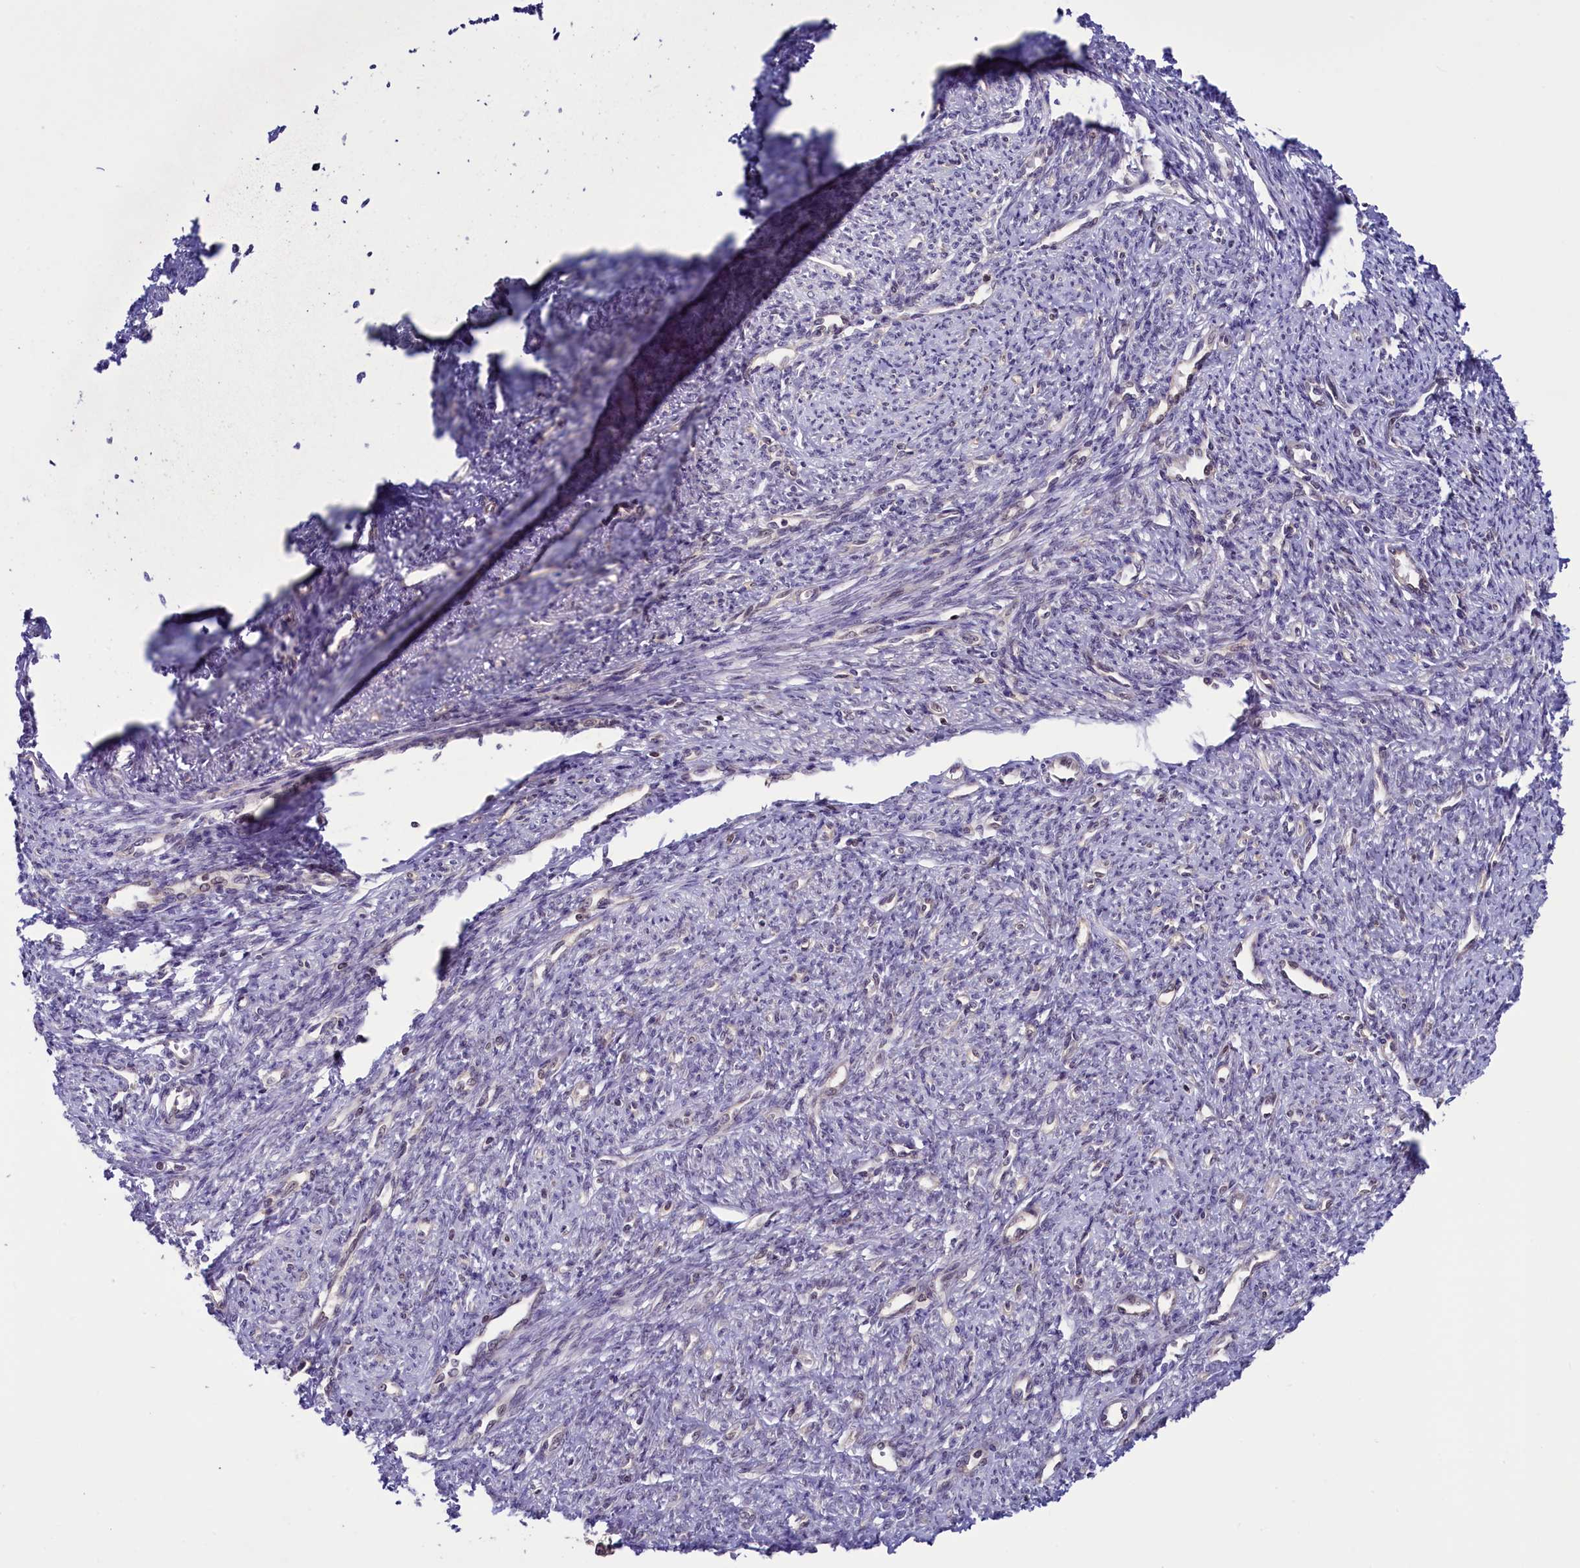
{"staining": {"intensity": "moderate", "quantity": "<25%", "location": "nuclear"}, "tissue": "smooth muscle", "cell_type": "Smooth muscle cells", "image_type": "normal", "snomed": [{"axis": "morphology", "description": "Normal tissue, NOS"}, {"axis": "topography", "description": "Smooth muscle"}, {"axis": "topography", "description": "Uterus"}], "caption": "A photomicrograph showing moderate nuclear positivity in approximately <25% of smooth muscle cells in unremarkable smooth muscle, as visualized by brown immunohistochemical staining.", "gene": "SLC7A6OS", "patient": {"sex": "female", "age": 59}}